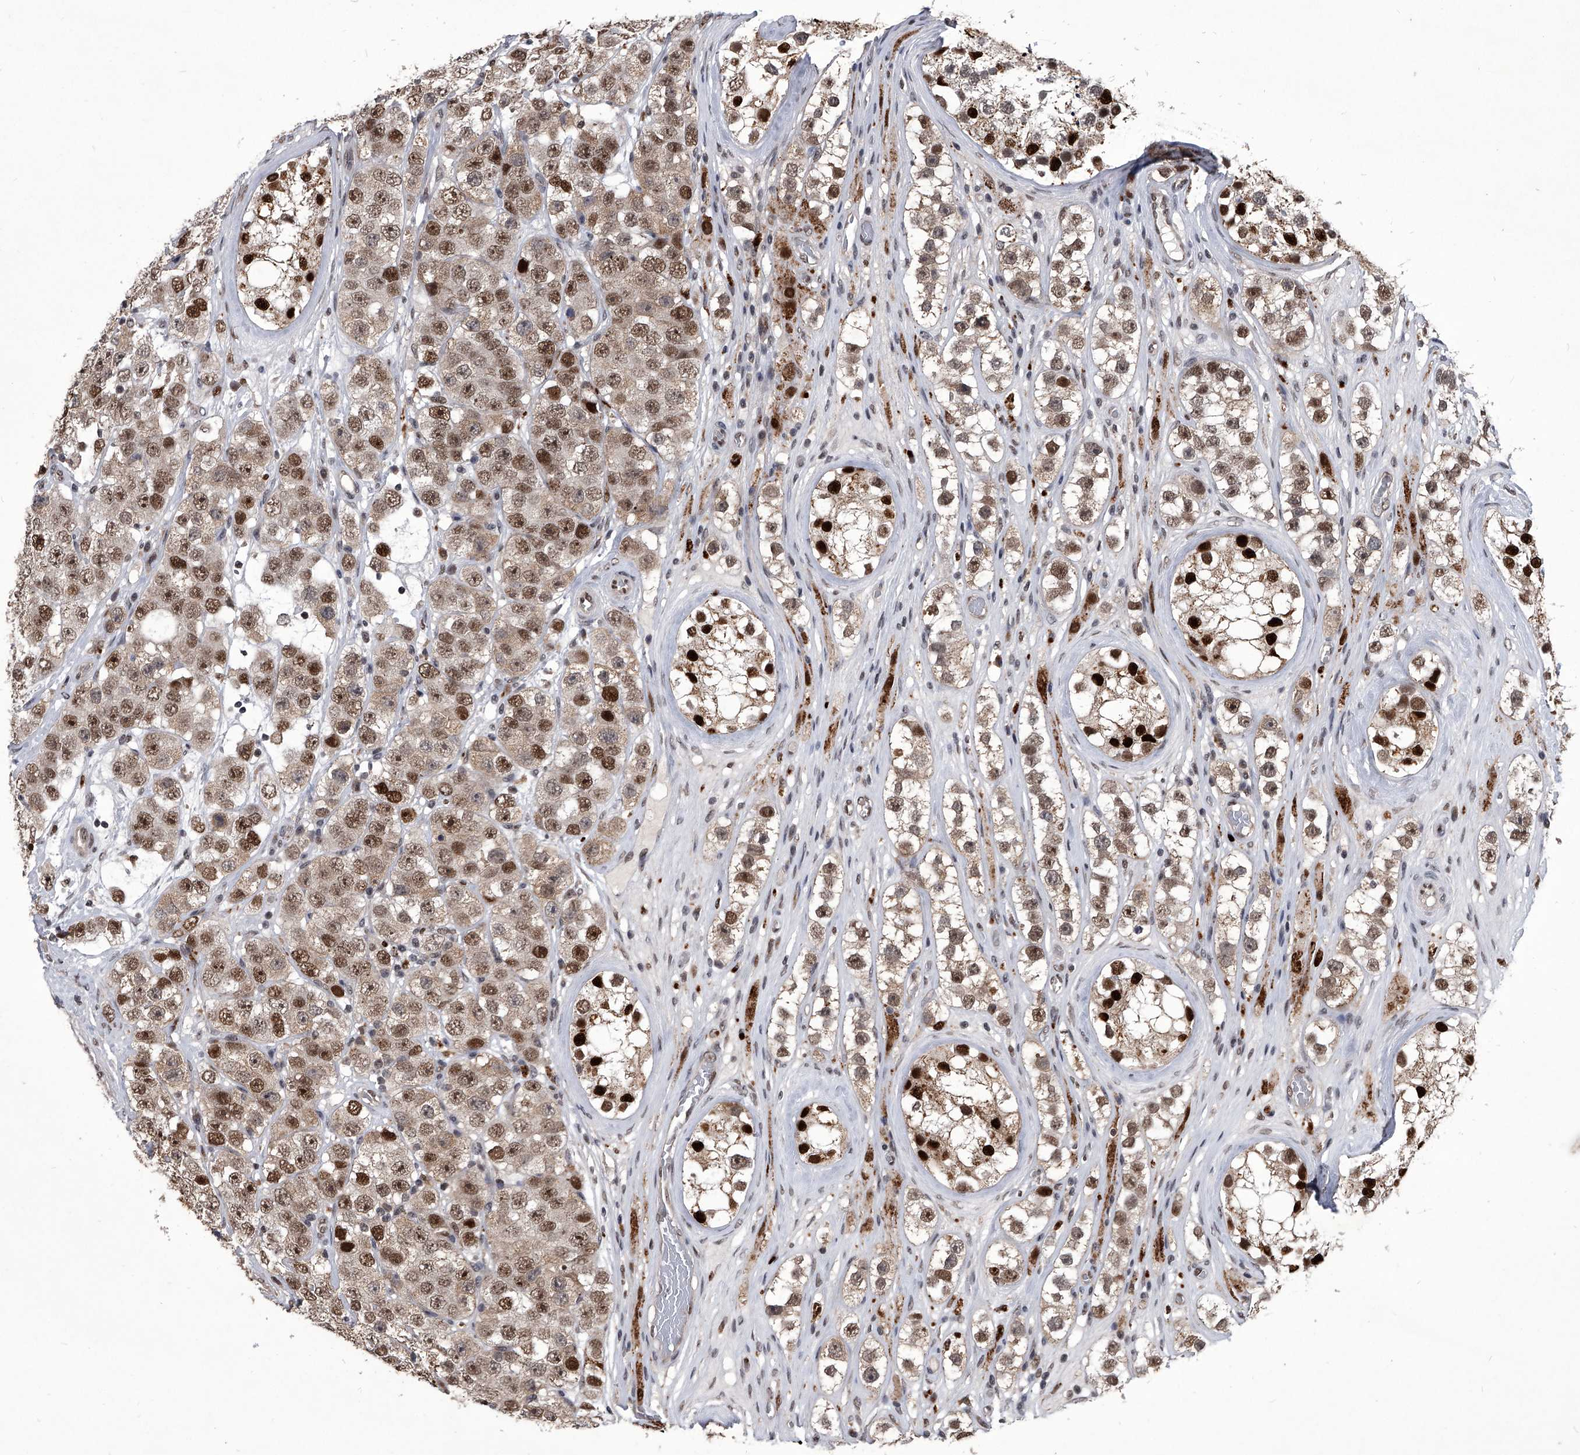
{"staining": {"intensity": "moderate", "quantity": ">75%", "location": "nuclear"}, "tissue": "testis cancer", "cell_type": "Tumor cells", "image_type": "cancer", "snomed": [{"axis": "morphology", "description": "Seminoma, NOS"}, {"axis": "topography", "description": "Testis"}], "caption": "This histopathology image exhibits immunohistochemistry (IHC) staining of human testis cancer, with medium moderate nuclear expression in about >75% of tumor cells.", "gene": "CMTR1", "patient": {"sex": "male", "age": 28}}